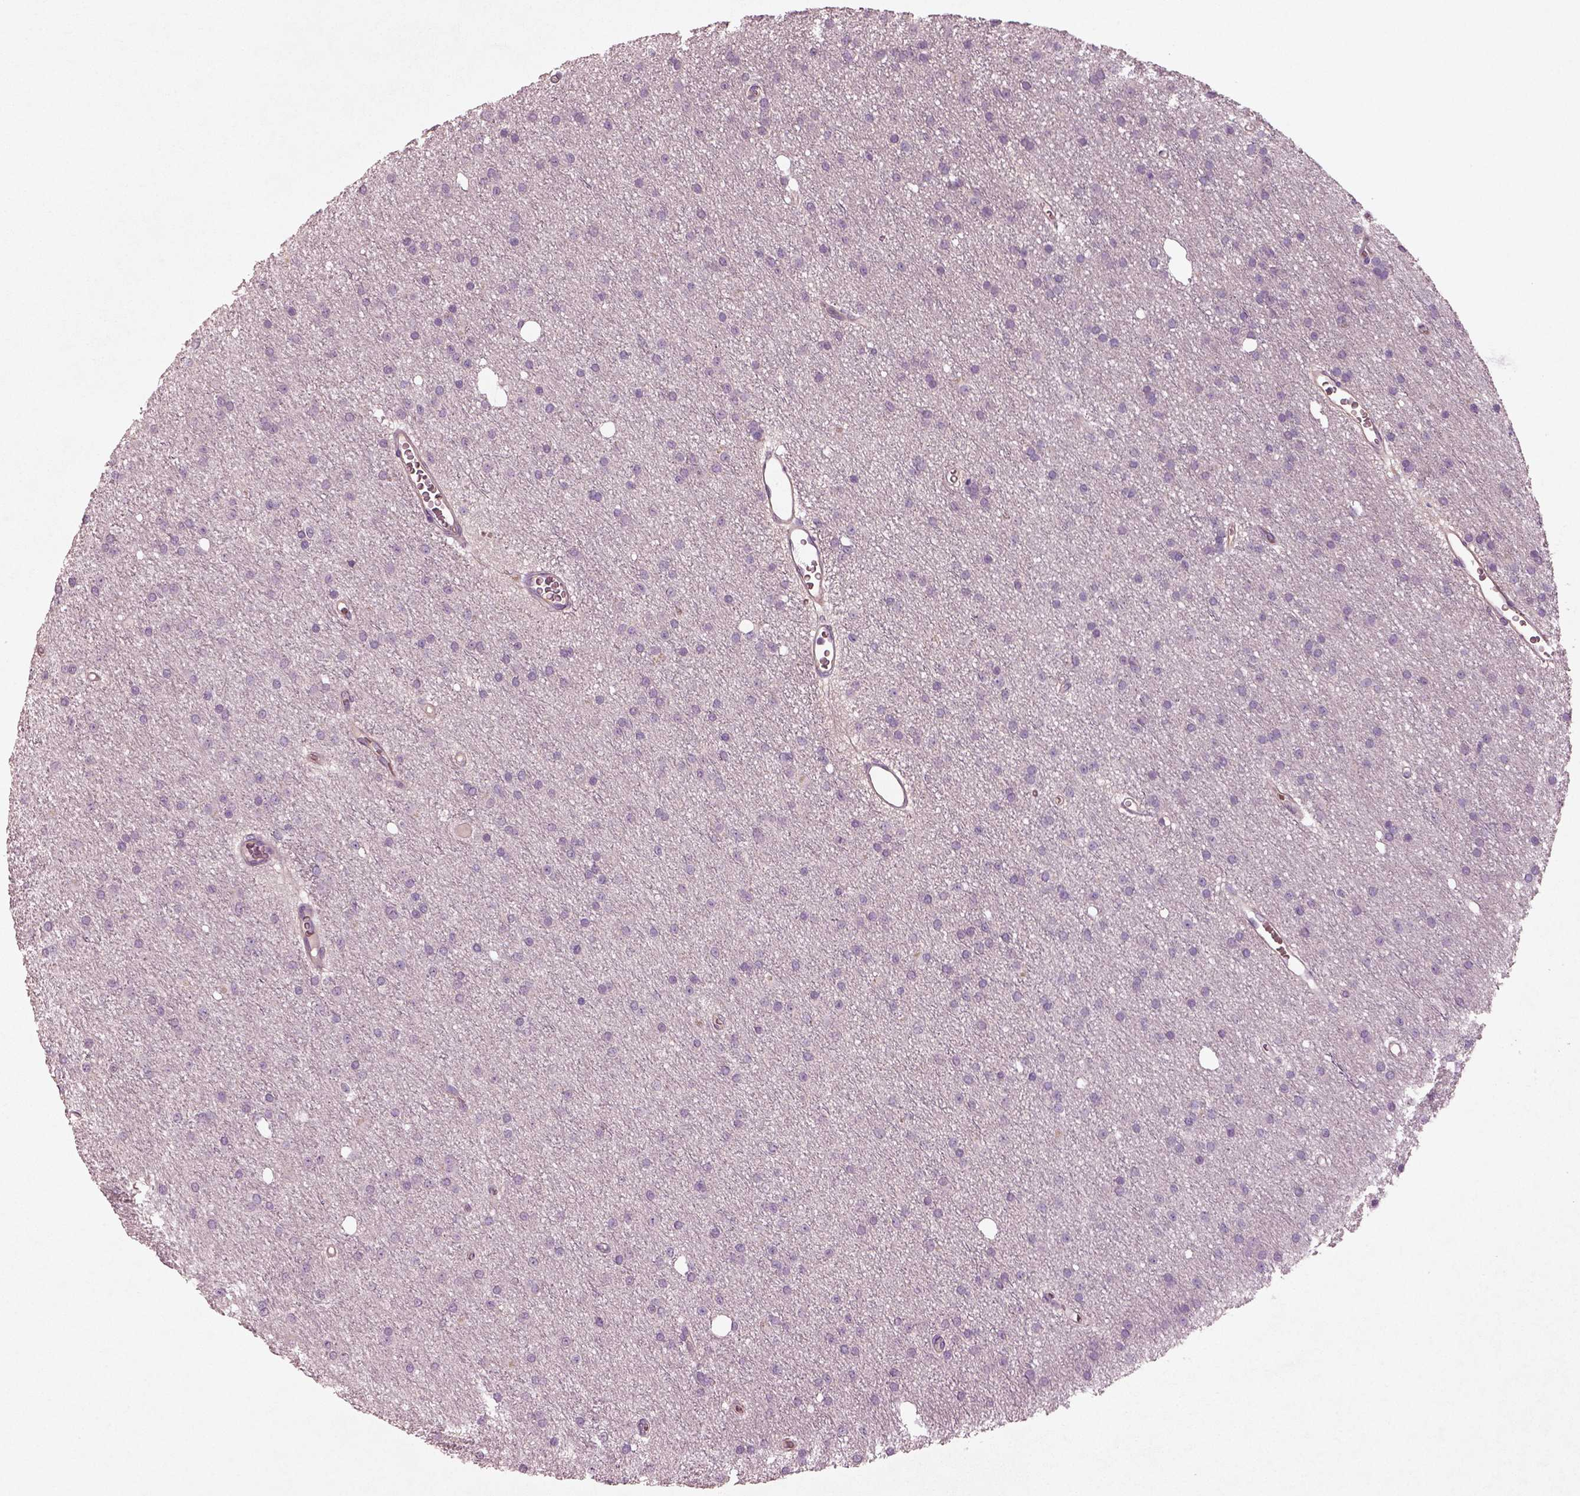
{"staining": {"intensity": "negative", "quantity": "none", "location": "none"}, "tissue": "glioma", "cell_type": "Tumor cells", "image_type": "cancer", "snomed": [{"axis": "morphology", "description": "Glioma, malignant, Low grade"}, {"axis": "topography", "description": "Brain"}], "caption": "A high-resolution histopathology image shows immunohistochemistry staining of malignant glioma (low-grade), which reveals no significant expression in tumor cells.", "gene": "DUOXA2", "patient": {"sex": "male", "age": 27}}